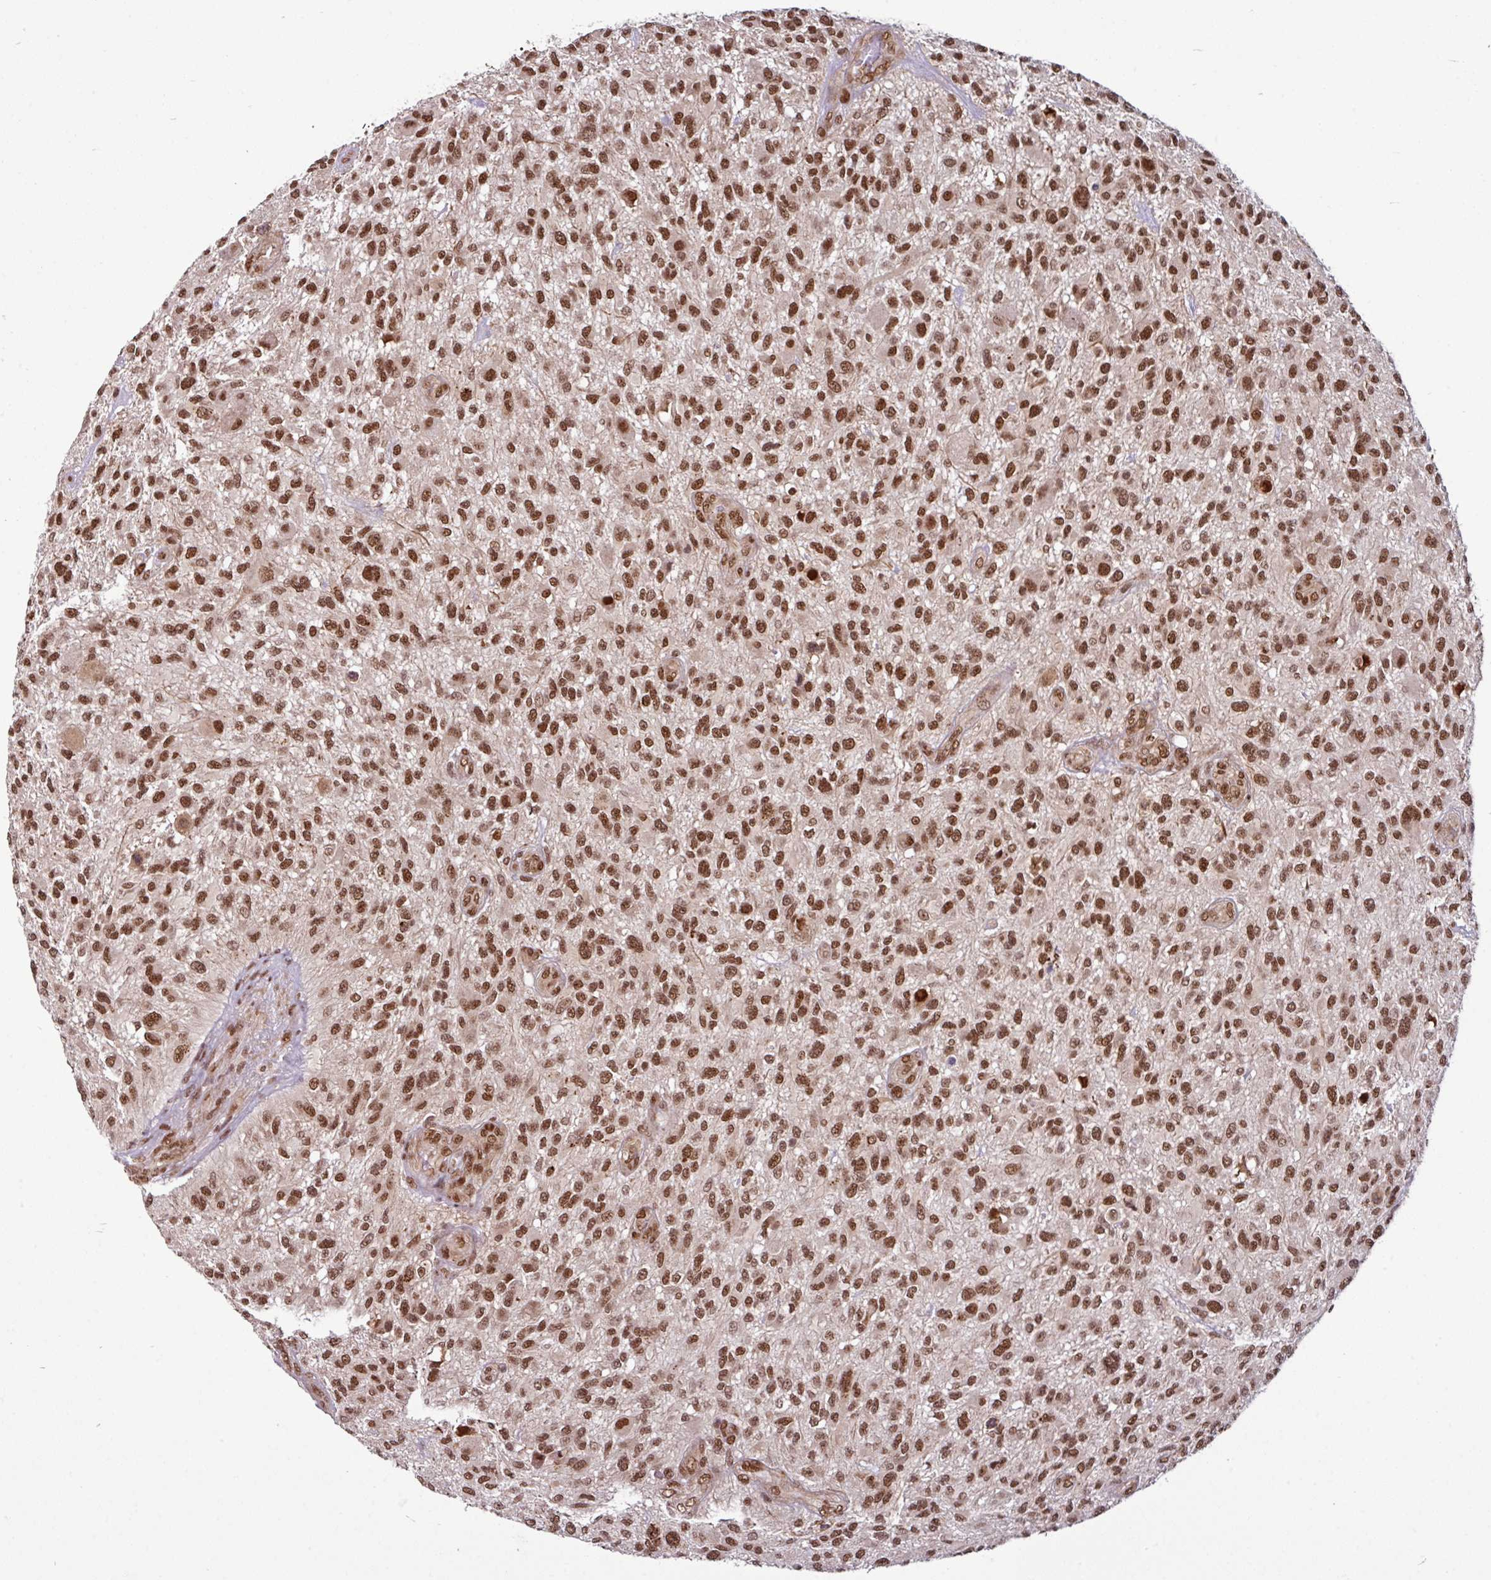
{"staining": {"intensity": "strong", "quantity": ">75%", "location": "nuclear"}, "tissue": "glioma", "cell_type": "Tumor cells", "image_type": "cancer", "snomed": [{"axis": "morphology", "description": "Glioma, malignant, High grade"}, {"axis": "topography", "description": "Brain"}], "caption": "High-magnification brightfield microscopy of malignant high-grade glioma stained with DAB (brown) and counterstained with hematoxylin (blue). tumor cells exhibit strong nuclear positivity is seen in approximately>75% of cells.", "gene": "MORF4L2", "patient": {"sex": "male", "age": 47}}